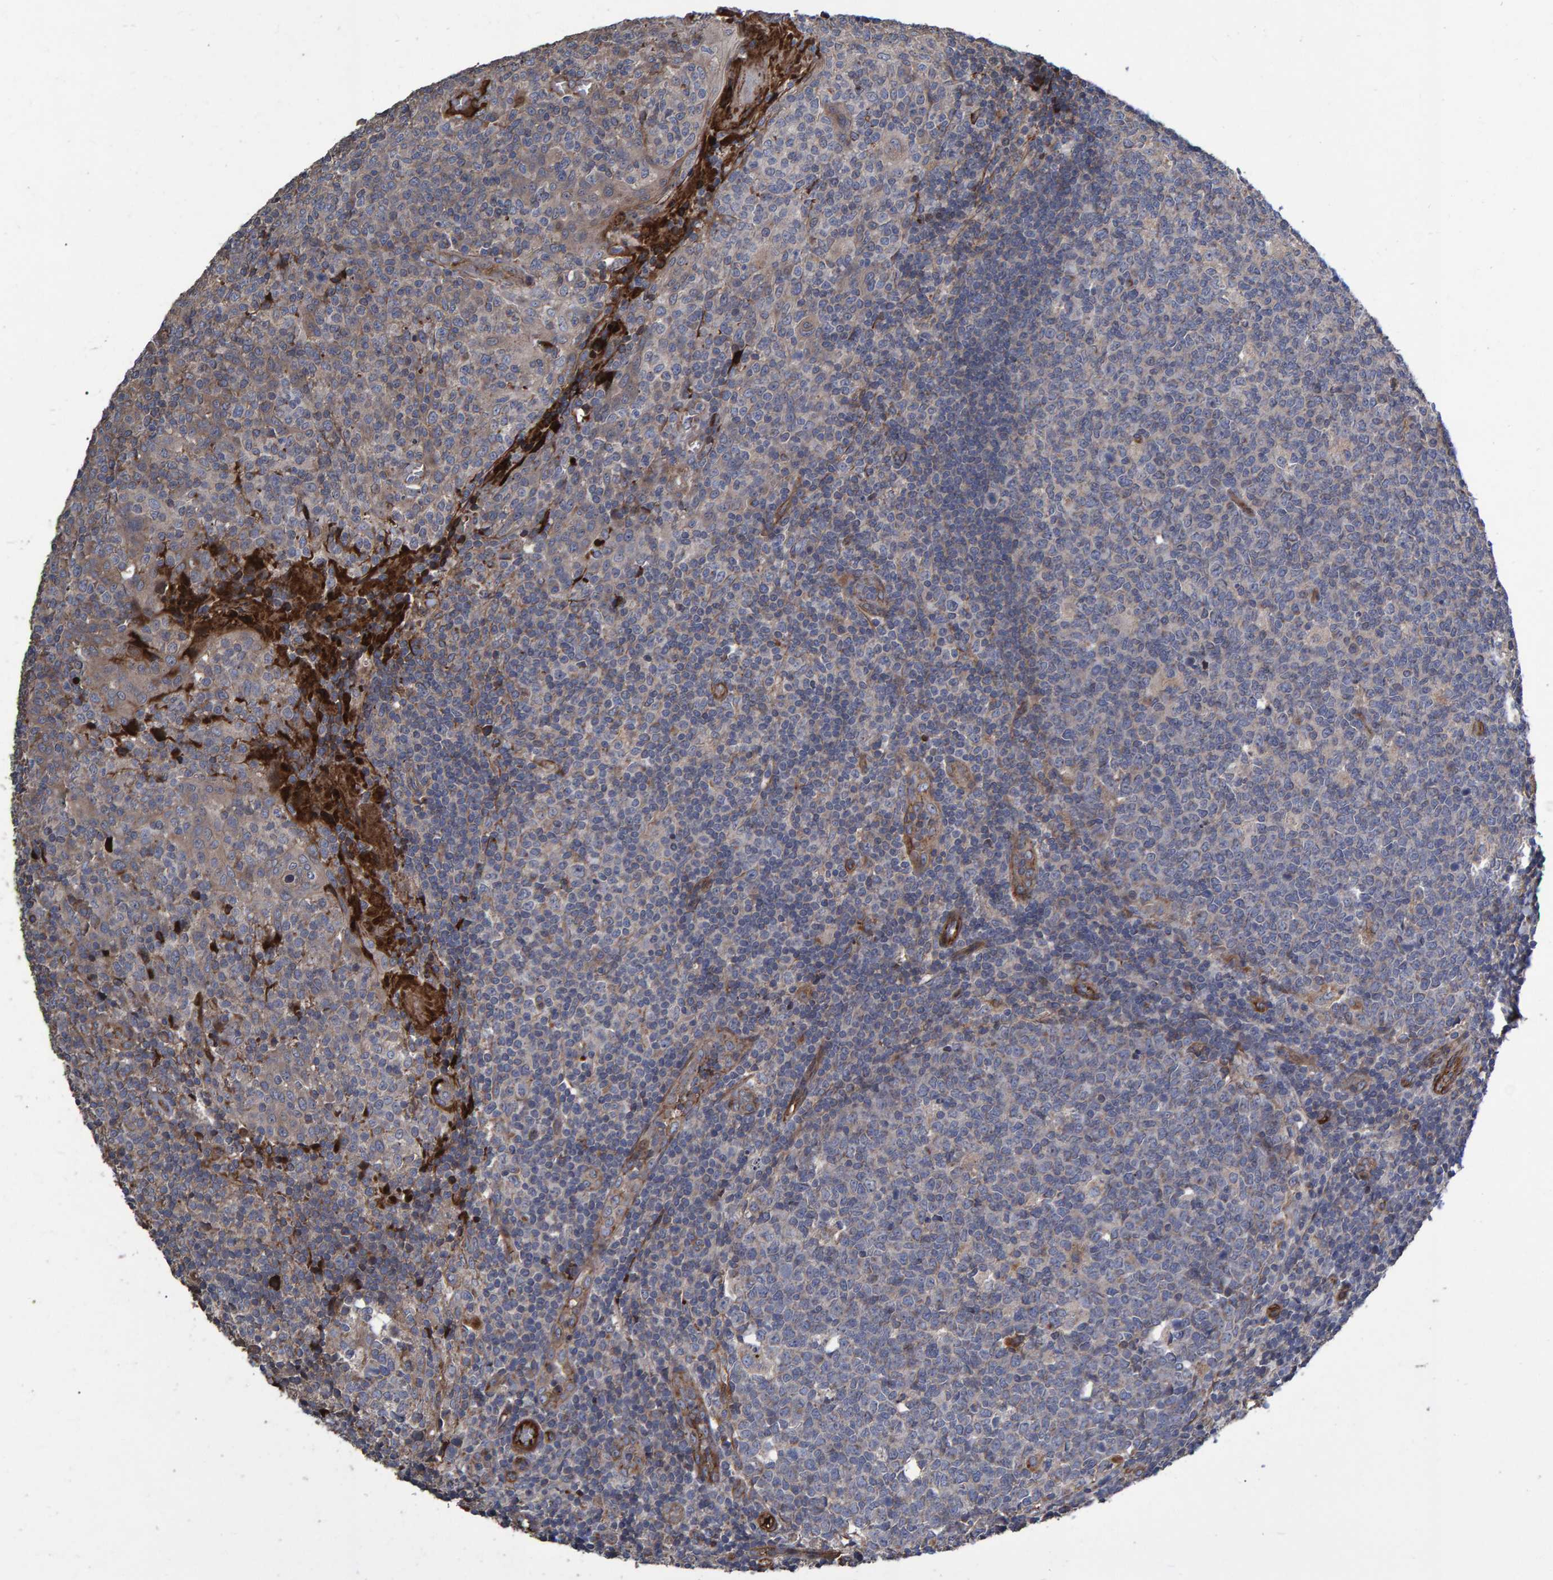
{"staining": {"intensity": "negative", "quantity": "none", "location": "none"}, "tissue": "tonsil", "cell_type": "Germinal center cells", "image_type": "normal", "snomed": [{"axis": "morphology", "description": "Normal tissue, NOS"}, {"axis": "topography", "description": "Tonsil"}], "caption": "IHC histopathology image of unremarkable tonsil stained for a protein (brown), which exhibits no staining in germinal center cells.", "gene": "SLIT2", "patient": {"sex": "female", "age": 19}}